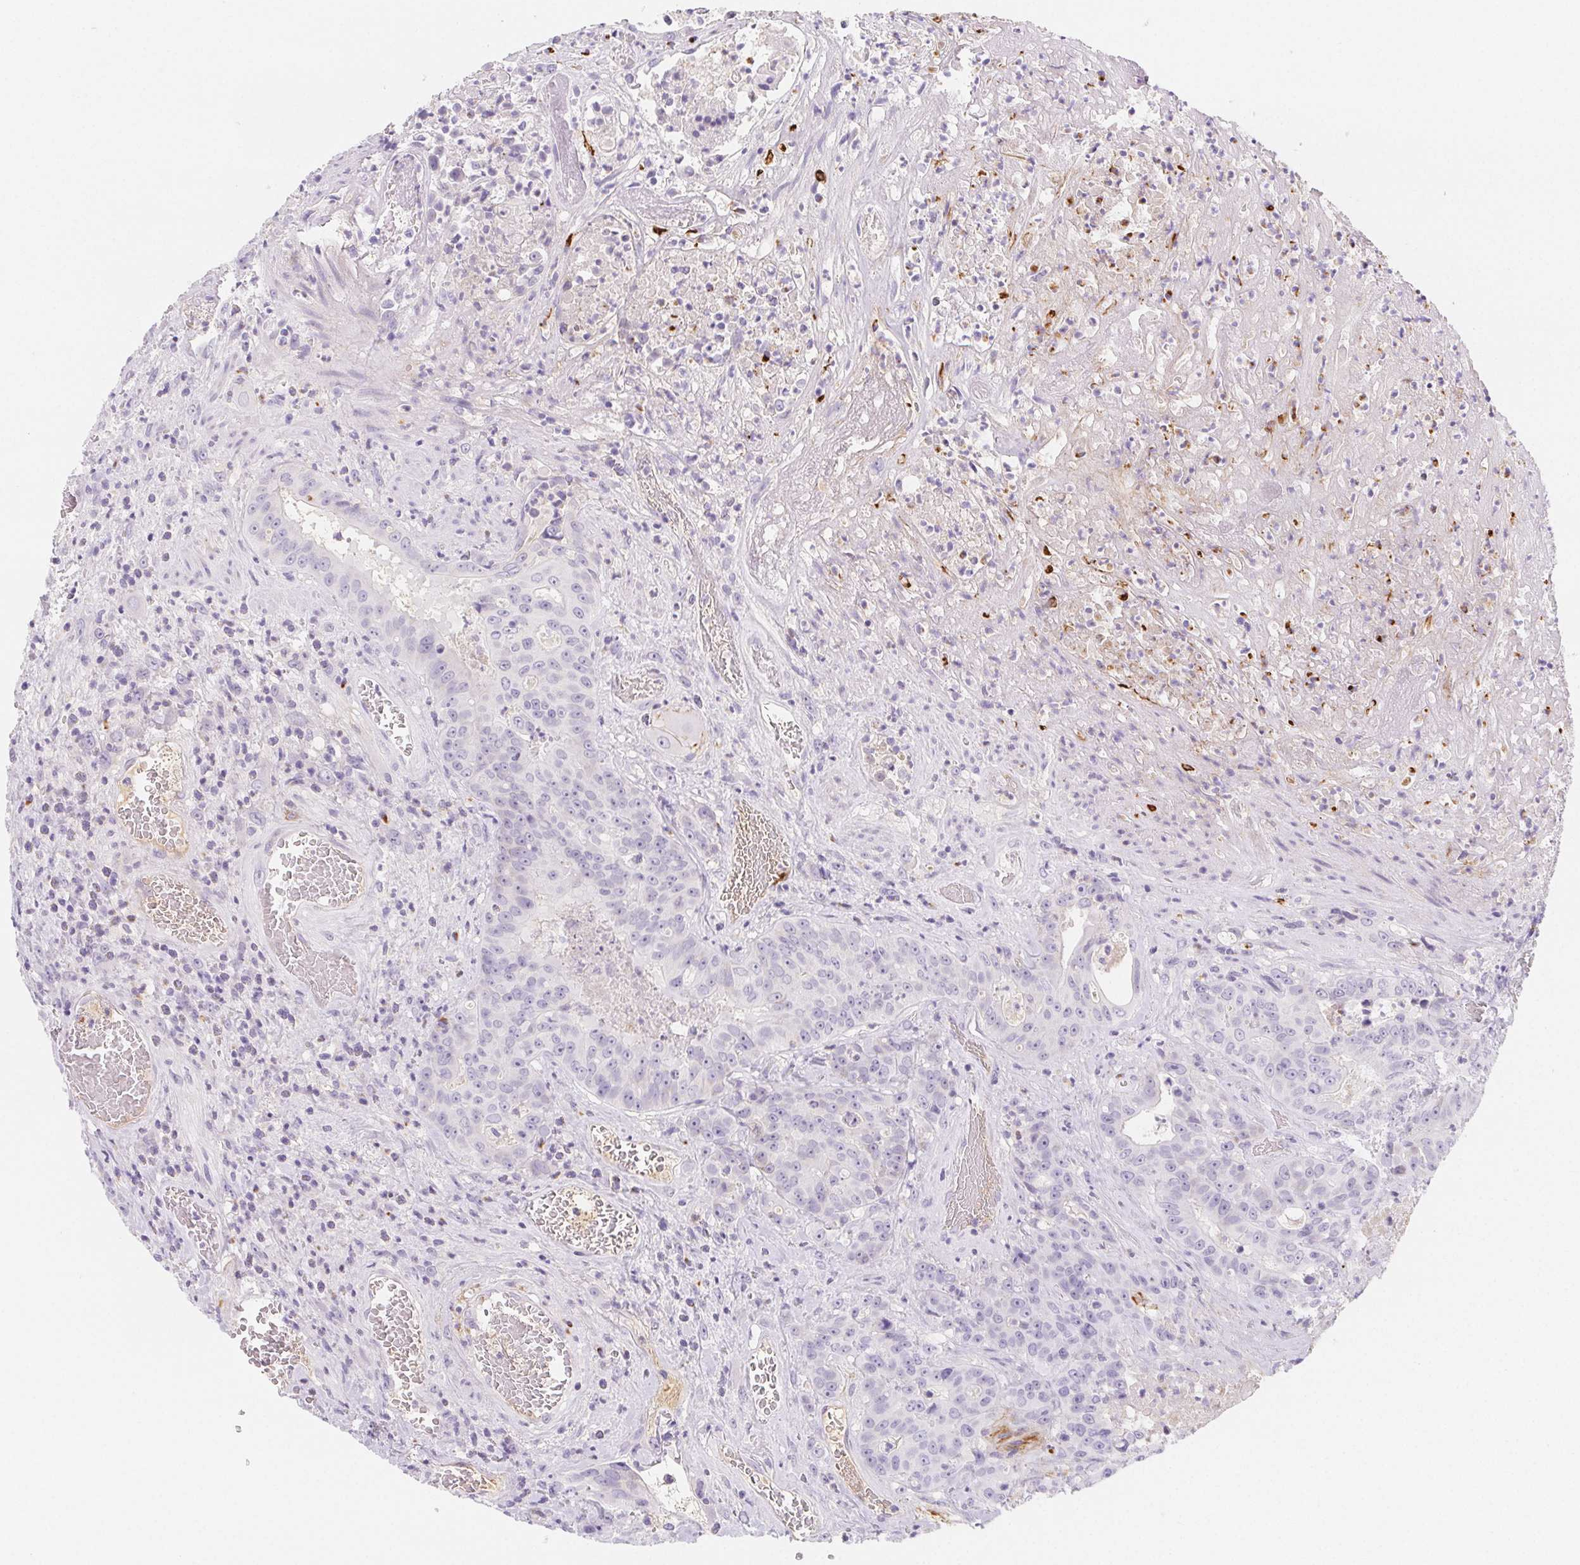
{"staining": {"intensity": "negative", "quantity": "none", "location": "none"}, "tissue": "colorectal cancer", "cell_type": "Tumor cells", "image_type": "cancer", "snomed": [{"axis": "morphology", "description": "Adenocarcinoma, NOS"}, {"axis": "topography", "description": "Rectum"}], "caption": "A histopathology image of colorectal adenocarcinoma stained for a protein exhibits no brown staining in tumor cells.", "gene": "ITIH2", "patient": {"sex": "female", "age": 62}}